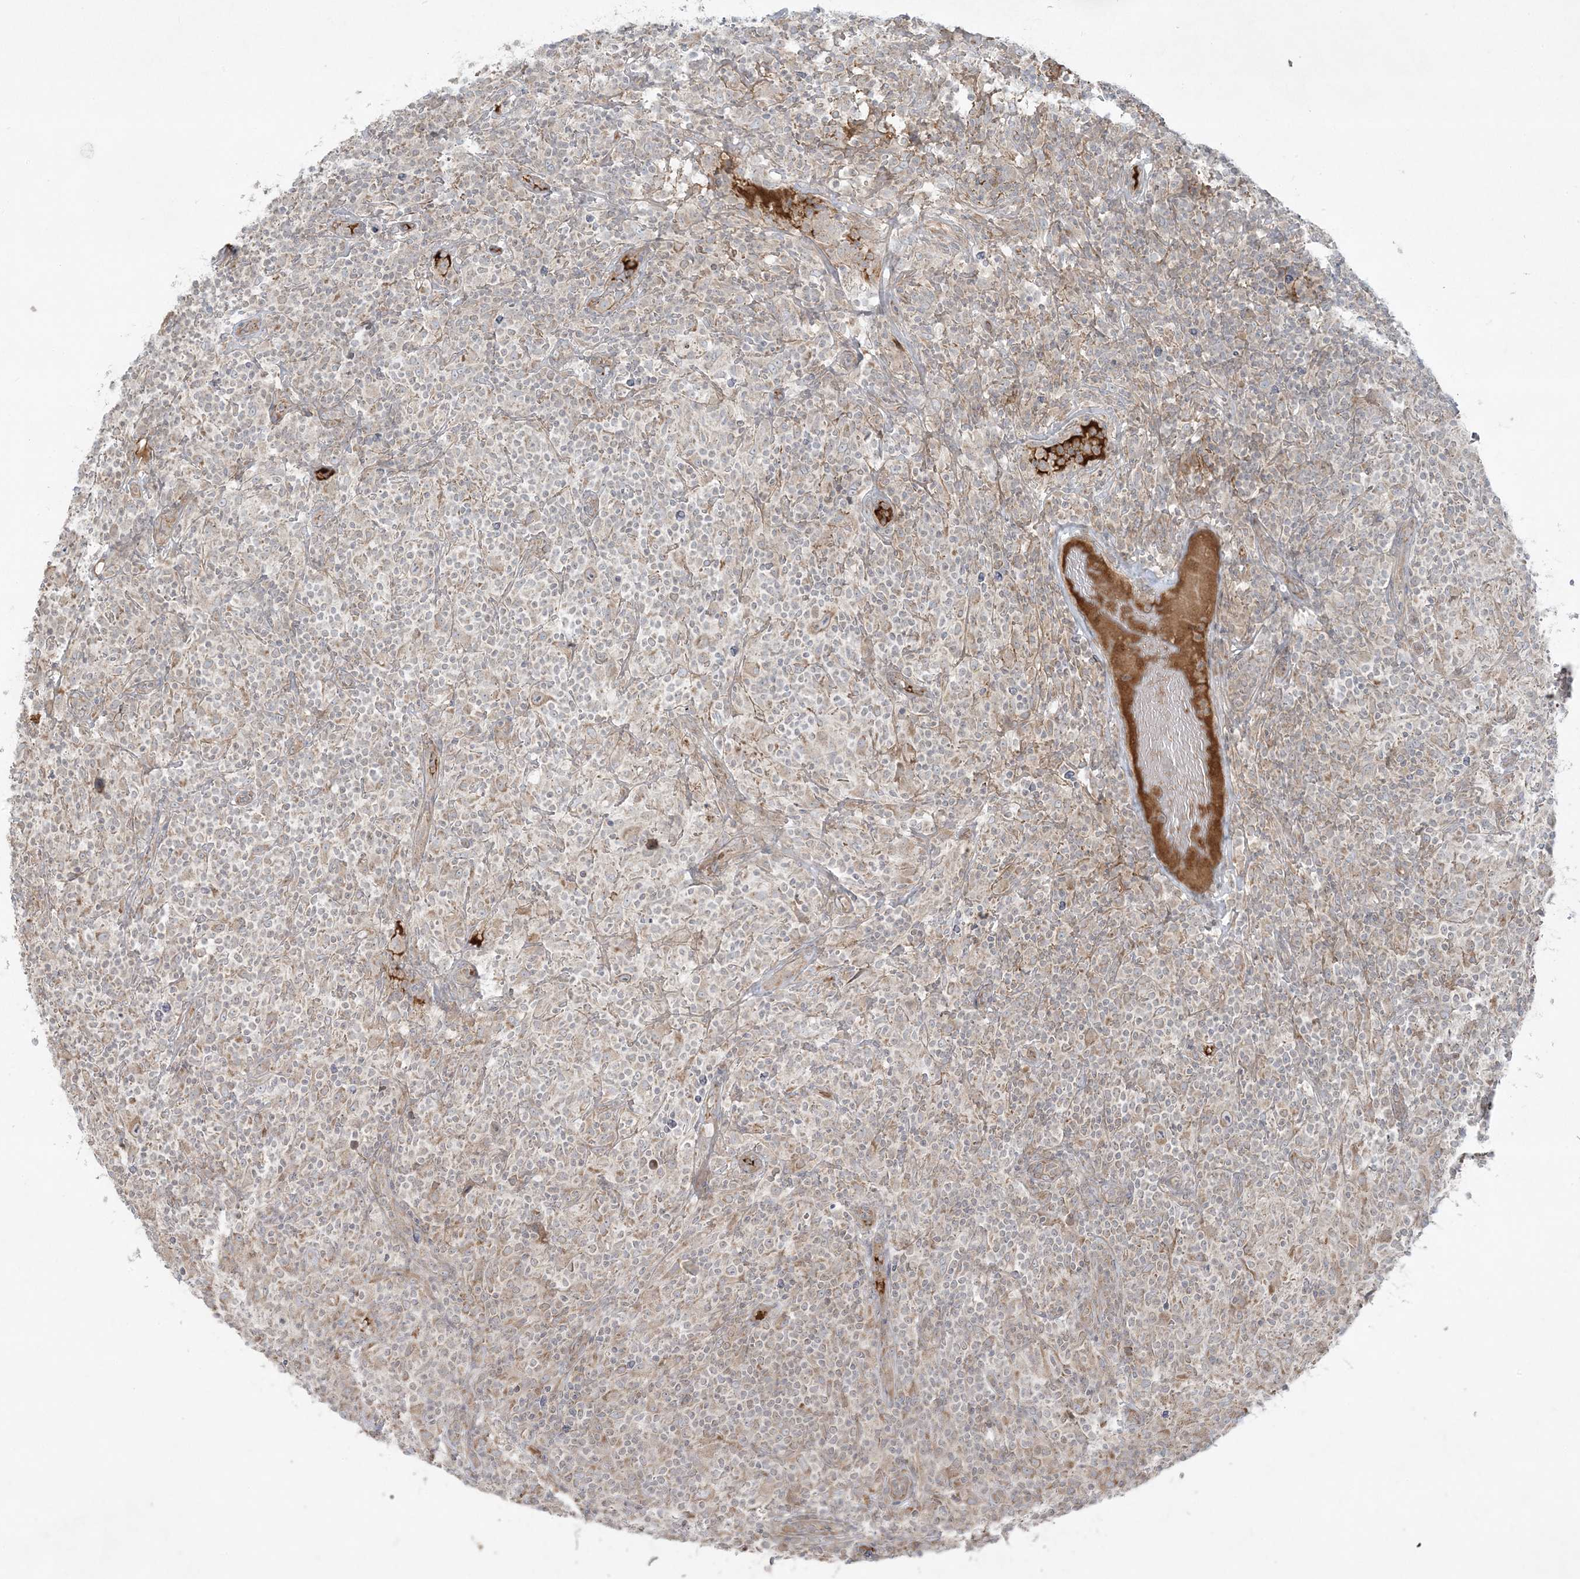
{"staining": {"intensity": "weak", "quantity": ">75%", "location": "cytoplasmic/membranous"}, "tissue": "lymphoma", "cell_type": "Tumor cells", "image_type": "cancer", "snomed": [{"axis": "morphology", "description": "Hodgkin's disease, NOS"}, {"axis": "topography", "description": "Lymph node"}], "caption": "Tumor cells reveal low levels of weak cytoplasmic/membranous positivity in approximately >75% of cells in human lymphoma. Using DAB (brown) and hematoxylin (blue) stains, captured at high magnification using brightfield microscopy.", "gene": "ZNF263", "patient": {"sex": "male", "age": 70}}